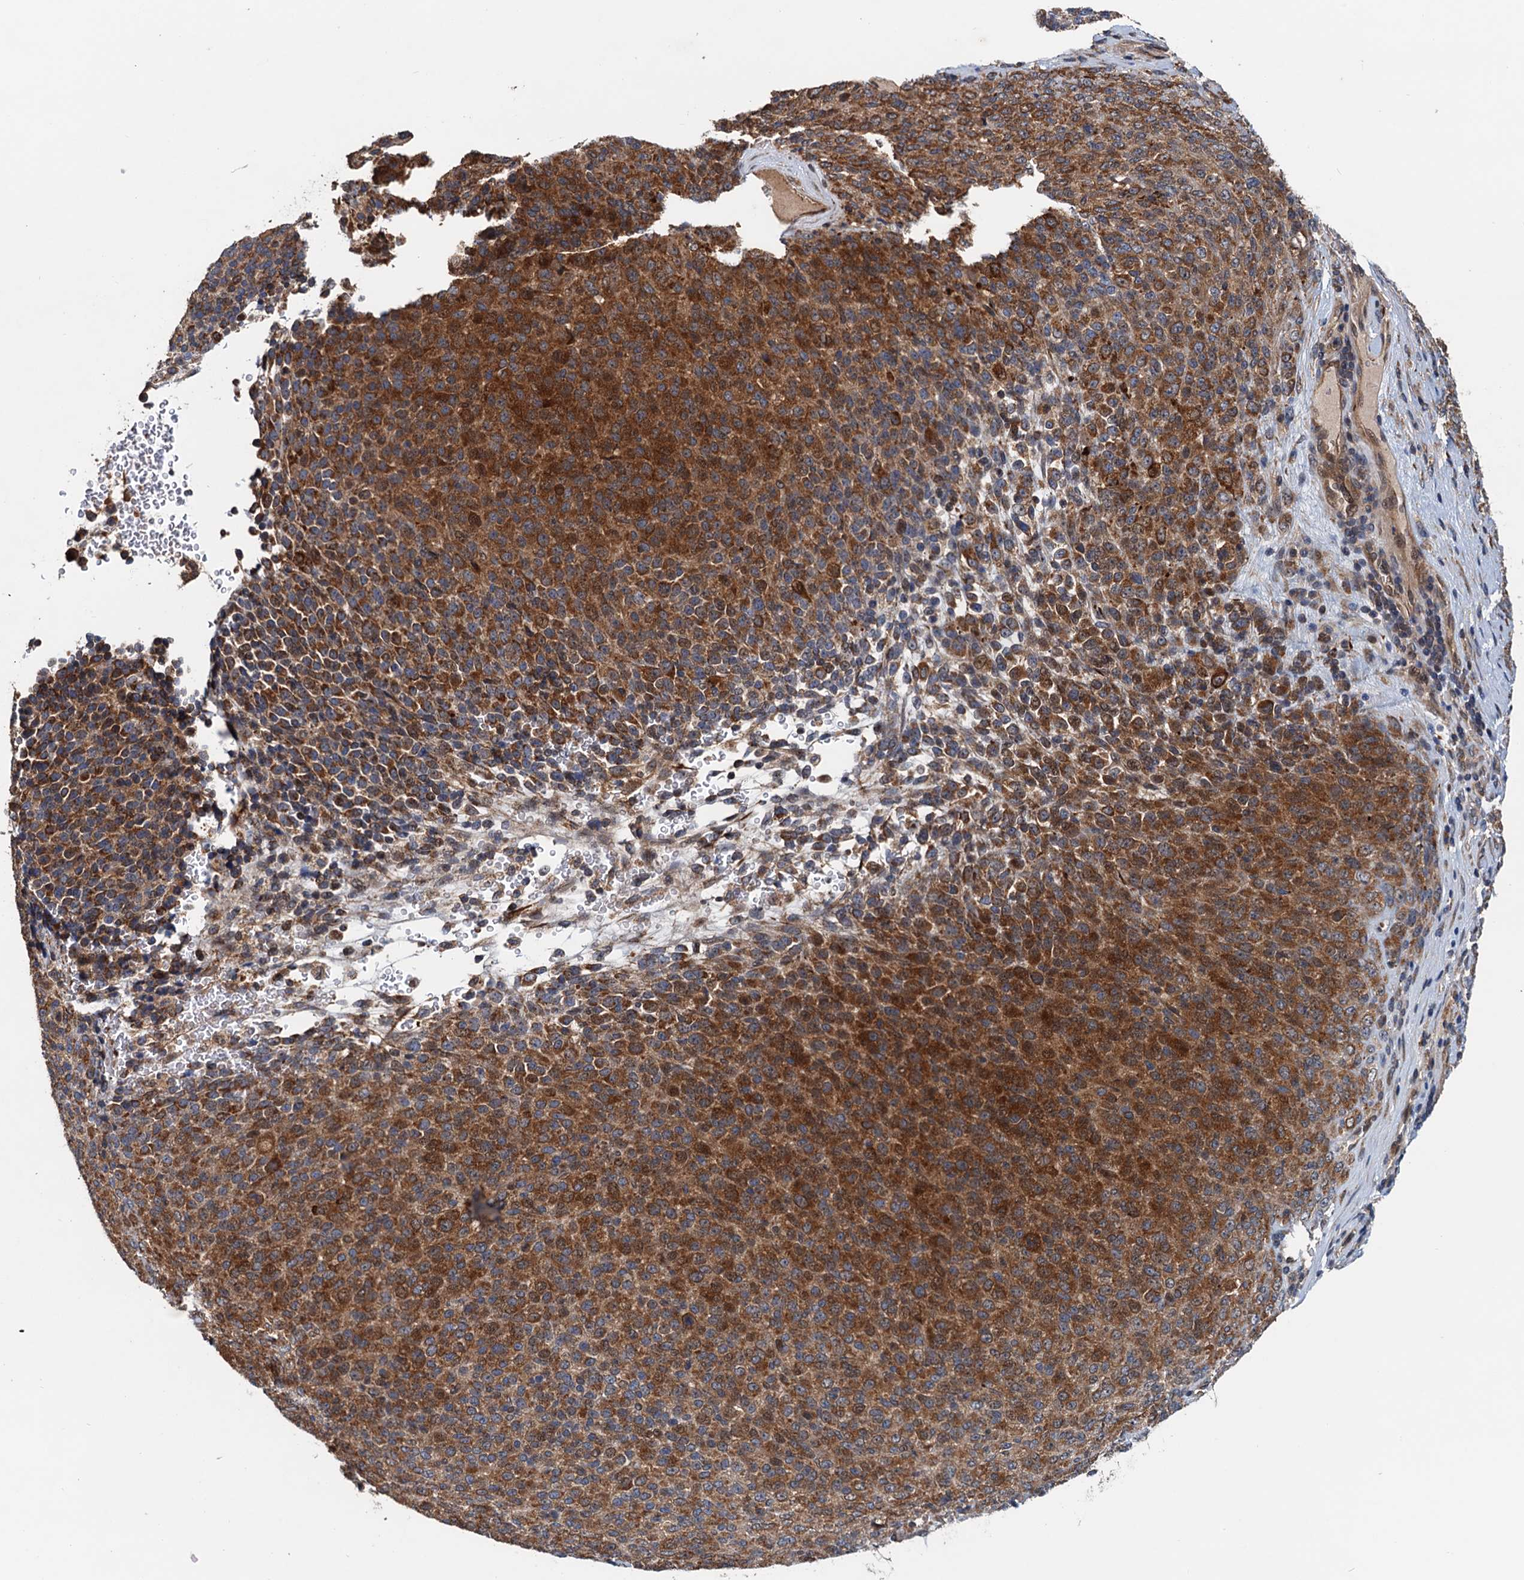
{"staining": {"intensity": "moderate", "quantity": ">75%", "location": "cytoplasmic/membranous,nuclear"}, "tissue": "melanoma", "cell_type": "Tumor cells", "image_type": "cancer", "snomed": [{"axis": "morphology", "description": "Malignant melanoma, Metastatic site"}, {"axis": "topography", "description": "Brain"}], "caption": "Moderate cytoplasmic/membranous and nuclear staining is present in about >75% of tumor cells in malignant melanoma (metastatic site).", "gene": "AAGAB", "patient": {"sex": "female", "age": 56}}